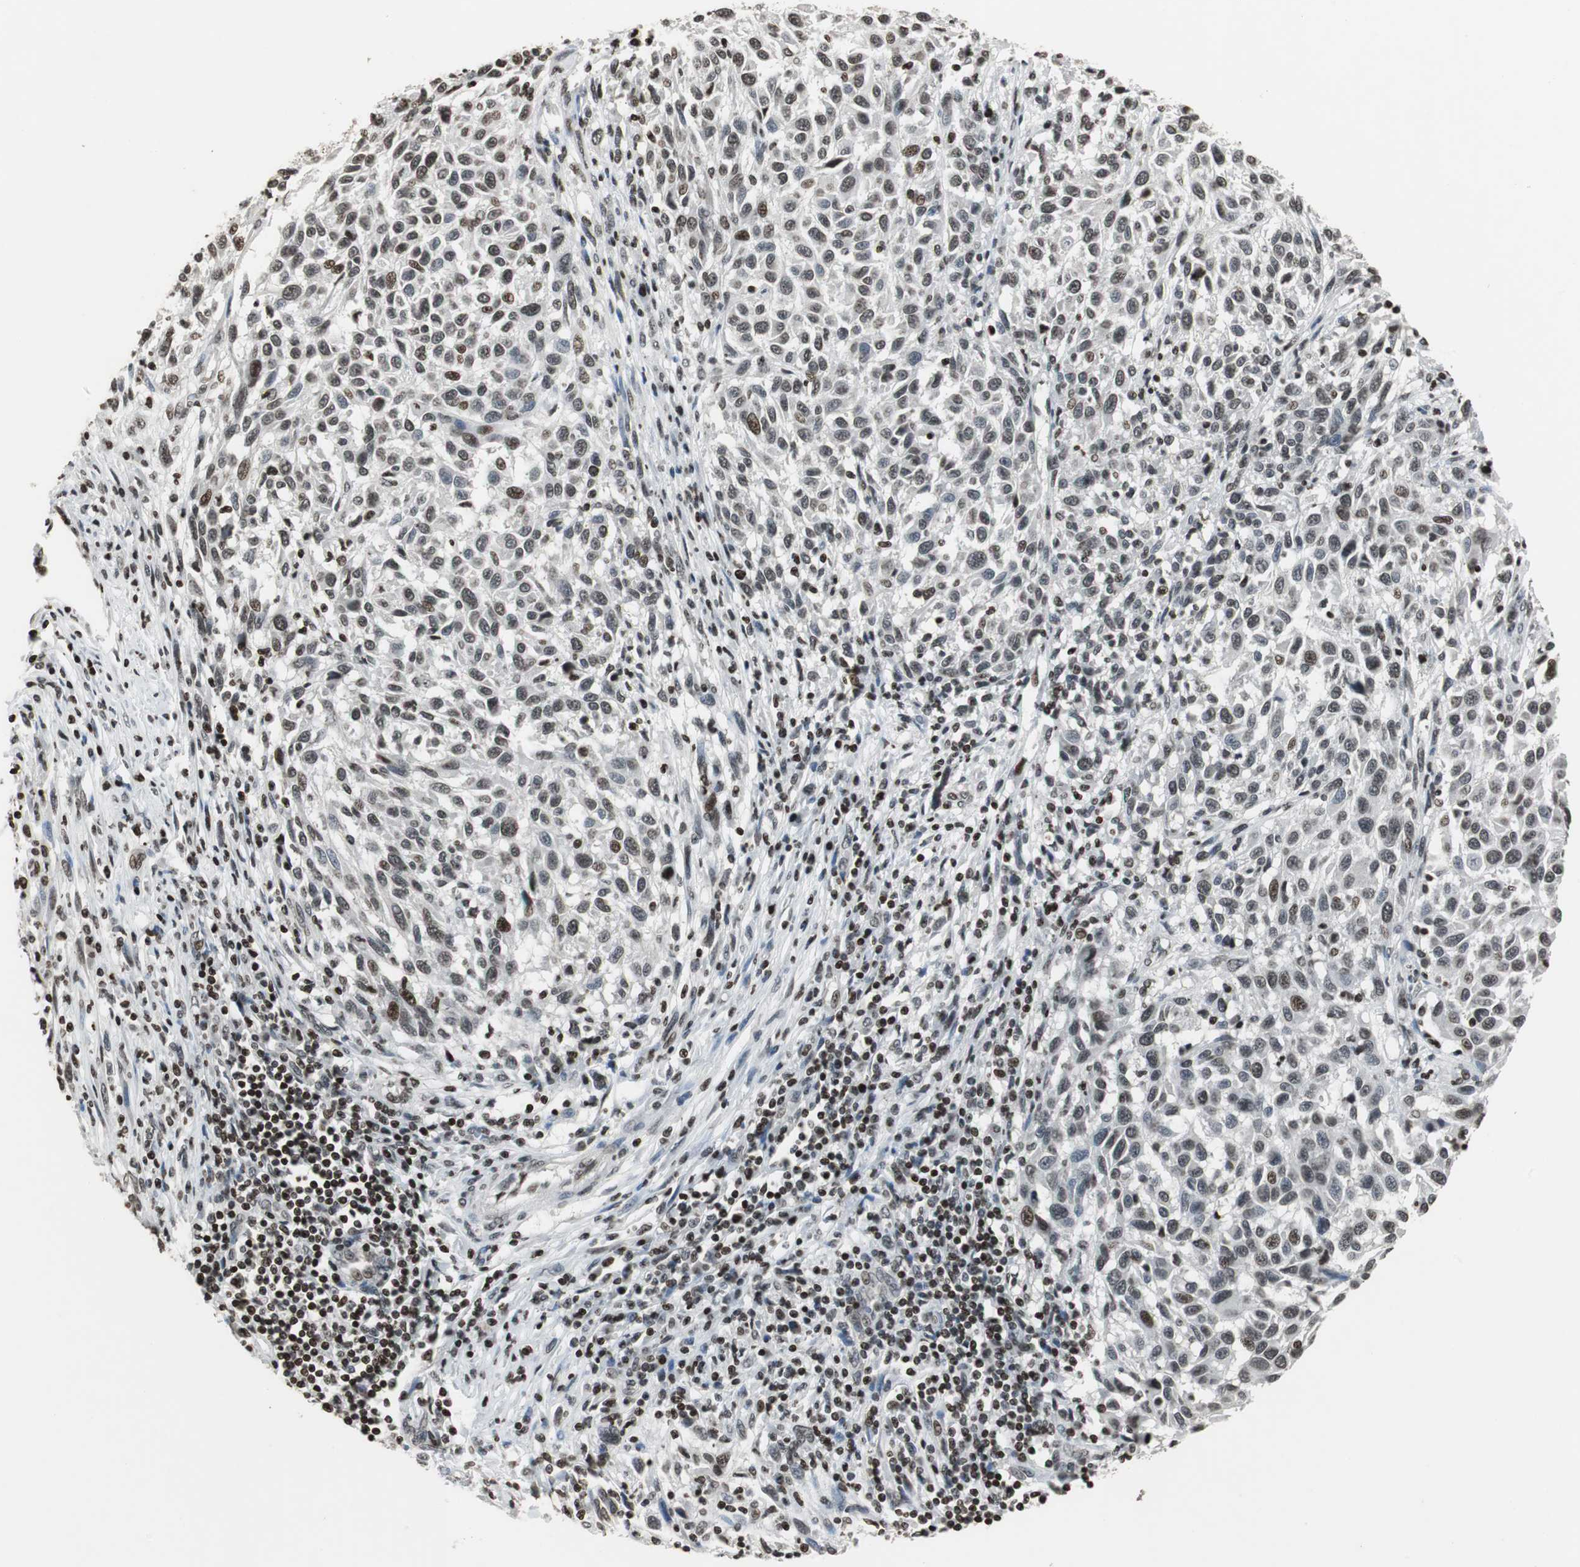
{"staining": {"intensity": "moderate", "quantity": ">75%", "location": "nuclear"}, "tissue": "melanoma", "cell_type": "Tumor cells", "image_type": "cancer", "snomed": [{"axis": "morphology", "description": "Malignant melanoma, Metastatic site"}, {"axis": "topography", "description": "Lymph node"}], "caption": "A brown stain shows moderate nuclear expression of a protein in human malignant melanoma (metastatic site) tumor cells. Immunohistochemistry stains the protein of interest in brown and the nuclei are stained blue.", "gene": "PAXIP1", "patient": {"sex": "male", "age": 61}}